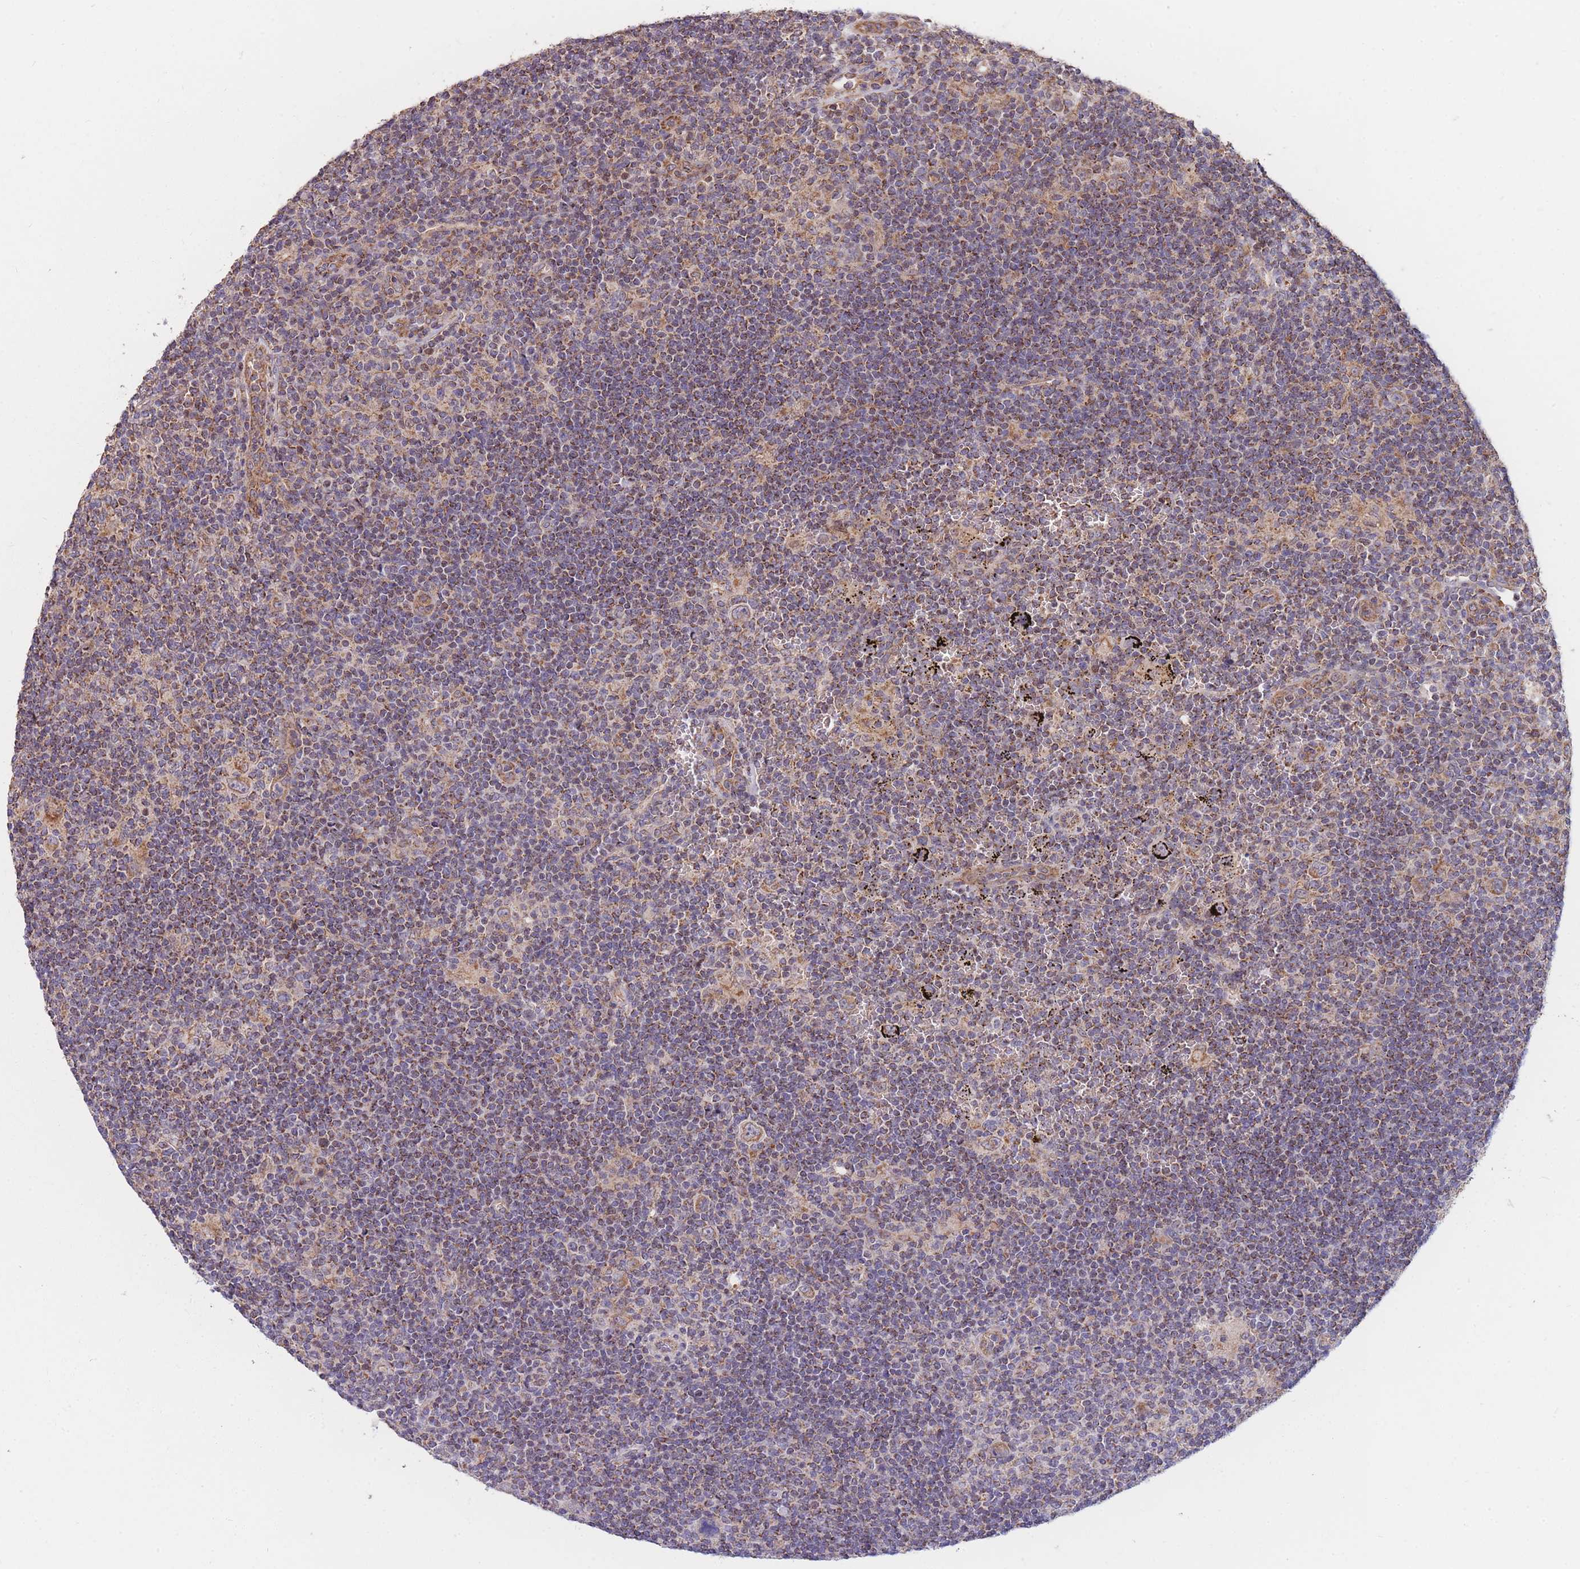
{"staining": {"intensity": "moderate", "quantity": ">75%", "location": "cytoplasmic/membranous"}, "tissue": "lymphoma", "cell_type": "Tumor cells", "image_type": "cancer", "snomed": [{"axis": "morphology", "description": "Hodgkin's disease, NOS"}, {"axis": "topography", "description": "Lymph node"}], "caption": "This photomicrograph exhibits Hodgkin's disease stained with immunohistochemistry (IHC) to label a protein in brown. The cytoplasmic/membranous of tumor cells show moderate positivity for the protein. Nuclei are counter-stained blue.", "gene": "PTPMT1", "patient": {"sex": "female", "age": 57}}